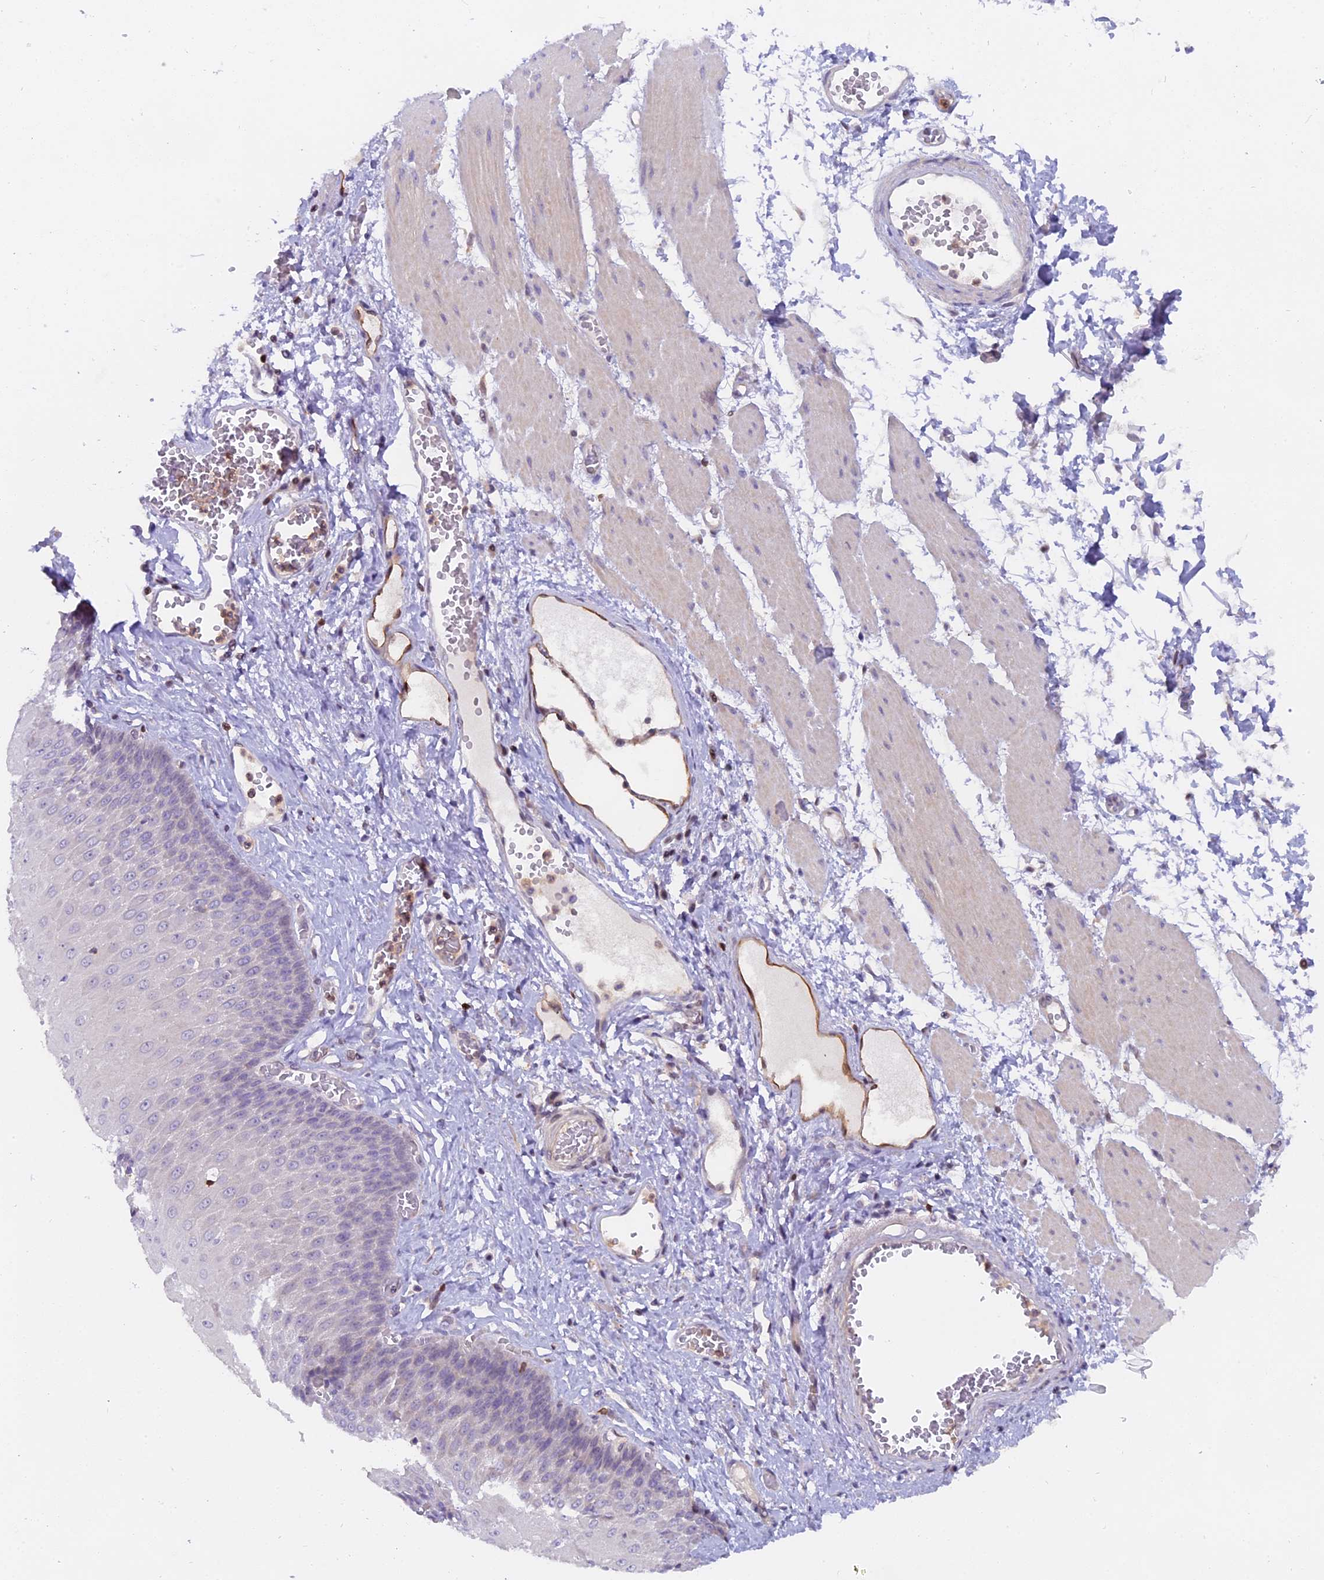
{"staining": {"intensity": "negative", "quantity": "none", "location": "none"}, "tissue": "esophagus", "cell_type": "Squamous epithelial cells", "image_type": "normal", "snomed": [{"axis": "morphology", "description": "Normal tissue, NOS"}, {"axis": "topography", "description": "Esophagus"}], "caption": "The IHC image has no significant staining in squamous epithelial cells of esophagus.", "gene": "FAM118B", "patient": {"sex": "male", "age": 60}}